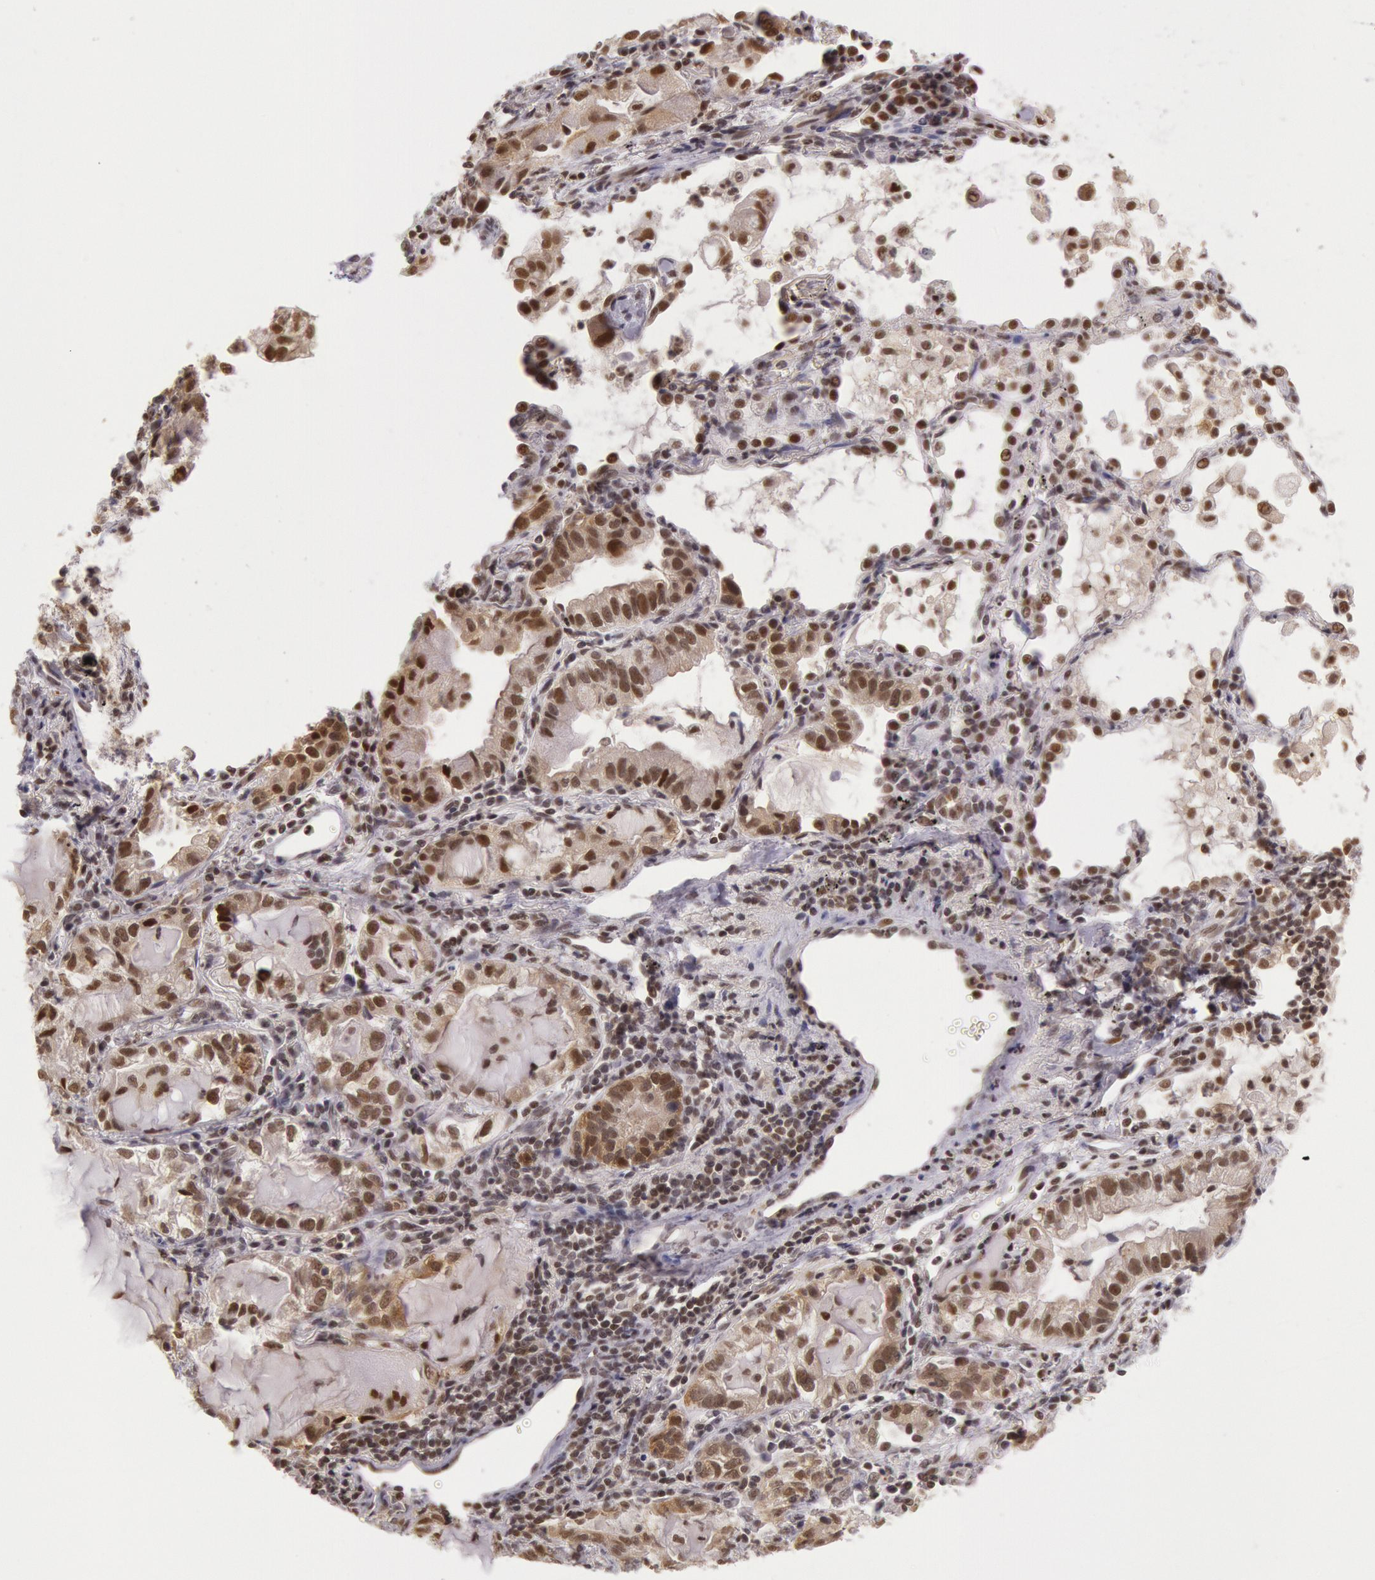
{"staining": {"intensity": "moderate", "quantity": ">75%", "location": "nuclear"}, "tissue": "lung cancer", "cell_type": "Tumor cells", "image_type": "cancer", "snomed": [{"axis": "morphology", "description": "Adenocarcinoma, NOS"}, {"axis": "topography", "description": "Lung"}], "caption": "Tumor cells display medium levels of moderate nuclear staining in approximately >75% of cells in adenocarcinoma (lung). Immunohistochemistry stains the protein of interest in brown and the nuclei are stained blue.", "gene": "ESS2", "patient": {"sex": "female", "age": 50}}